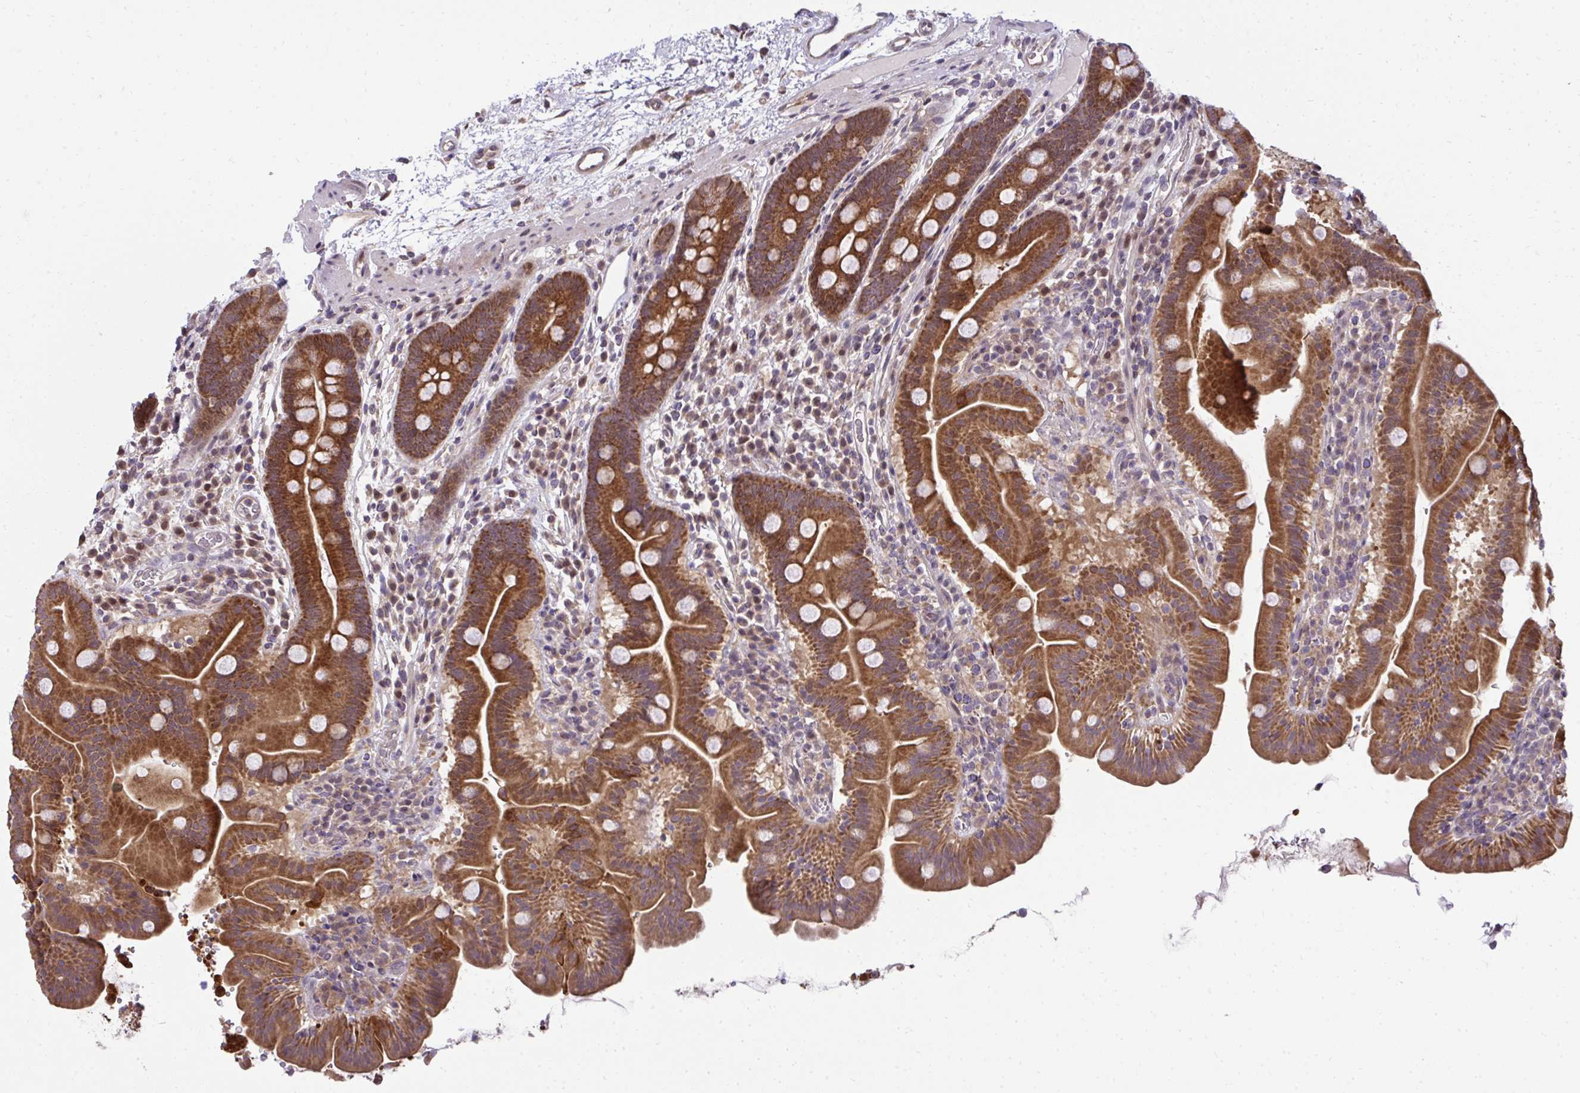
{"staining": {"intensity": "strong", "quantity": ">75%", "location": "cytoplasmic/membranous"}, "tissue": "small intestine", "cell_type": "Glandular cells", "image_type": "normal", "snomed": [{"axis": "morphology", "description": "Normal tissue, NOS"}, {"axis": "topography", "description": "Small intestine"}], "caption": "Immunohistochemical staining of normal human small intestine shows high levels of strong cytoplasmic/membranous positivity in about >75% of glandular cells. Using DAB (brown) and hematoxylin (blue) stains, captured at high magnification using brightfield microscopy.", "gene": "RDH14", "patient": {"sex": "male", "age": 26}}